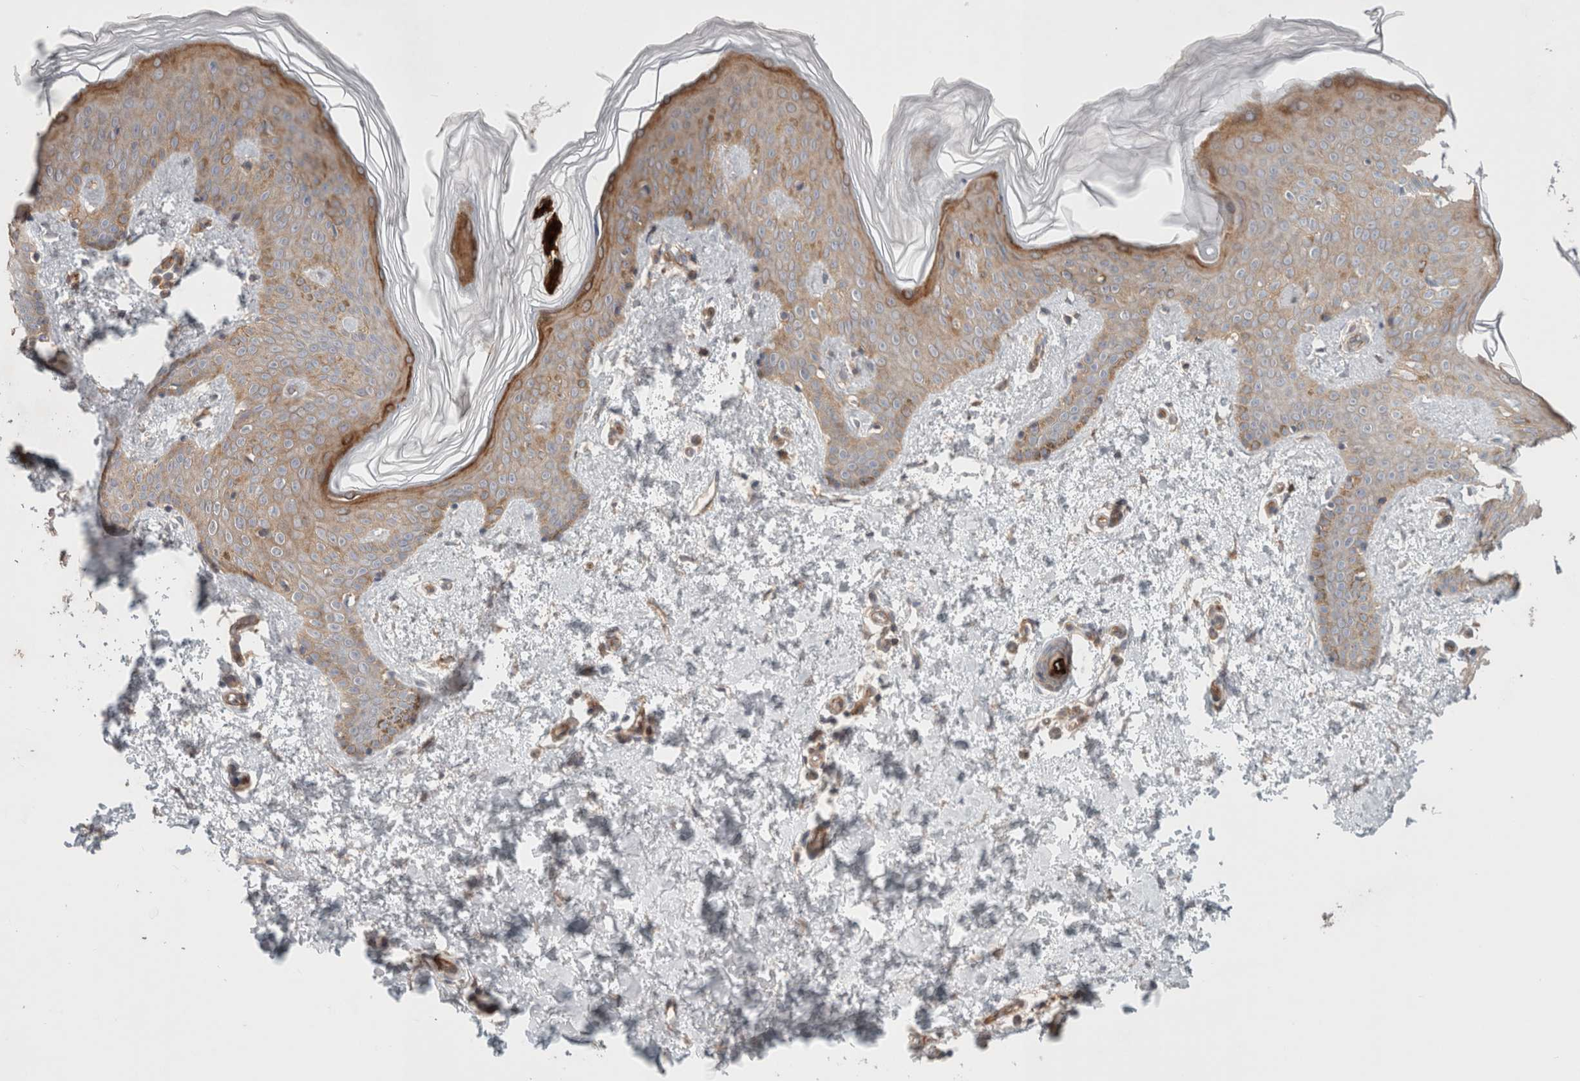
{"staining": {"intensity": "negative", "quantity": "none", "location": "none"}, "tissue": "skin", "cell_type": "Fibroblasts", "image_type": "normal", "snomed": [{"axis": "morphology", "description": "Normal tissue, NOS"}, {"axis": "morphology", "description": "Neoplasm, benign, NOS"}, {"axis": "topography", "description": "Skin"}, {"axis": "topography", "description": "Soft tissue"}], "caption": "Immunohistochemistry (IHC) histopathology image of benign skin: human skin stained with DAB shows no significant protein expression in fibroblasts. The staining is performed using DAB (3,3'-diaminobenzidine) brown chromogen with nuclei counter-stained in using hematoxylin.", "gene": "RASAL2", "patient": {"sex": "male", "age": 26}}